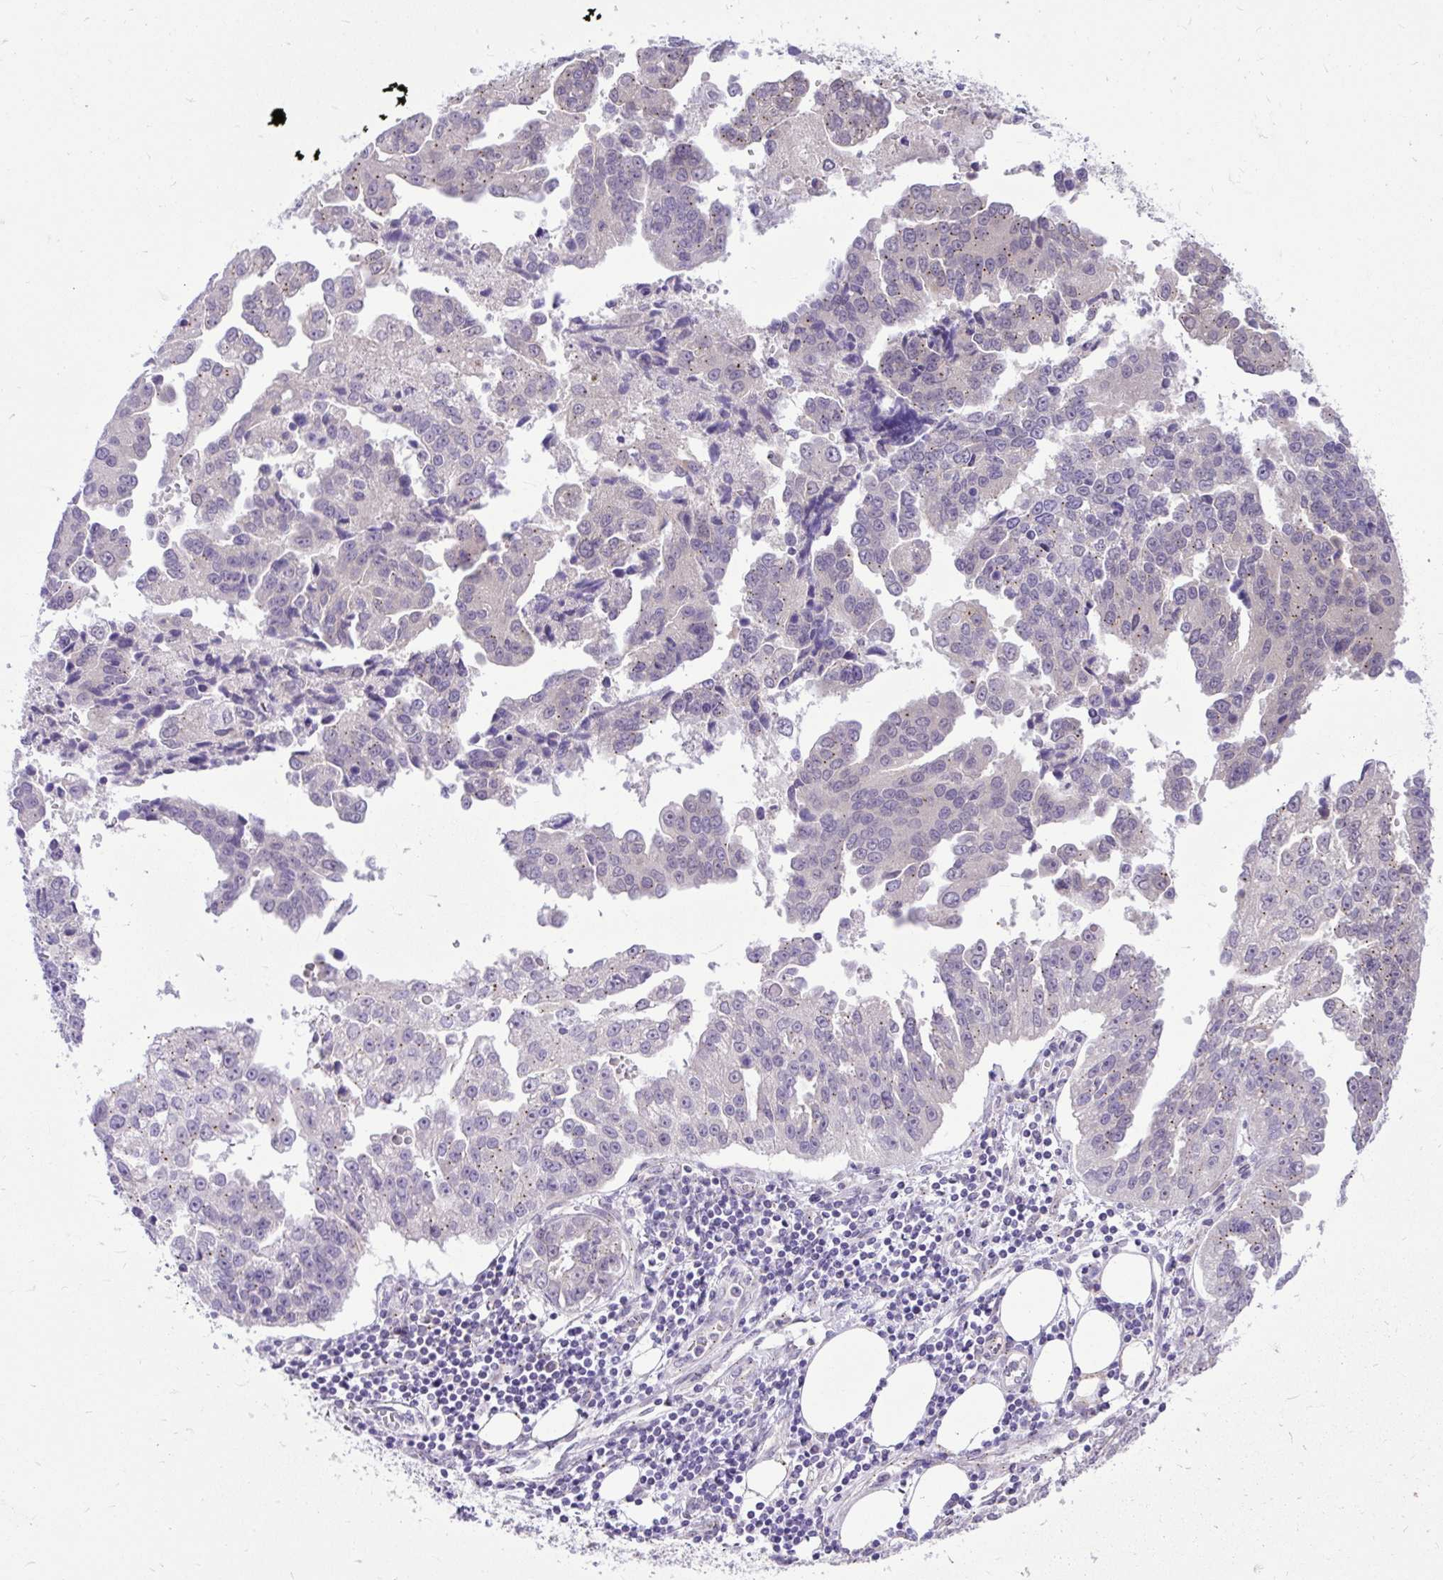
{"staining": {"intensity": "weak", "quantity": "25%-75%", "location": "cytoplasmic/membranous"}, "tissue": "ovarian cancer", "cell_type": "Tumor cells", "image_type": "cancer", "snomed": [{"axis": "morphology", "description": "Cystadenocarcinoma, serous, NOS"}, {"axis": "topography", "description": "Ovary"}], "caption": "Protein analysis of ovarian cancer tissue exhibits weak cytoplasmic/membranous expression in approximately 25%-75% of tumor cells.", "gene": "CEACAM18", "patient": {"sex": "female", "age": 75}}